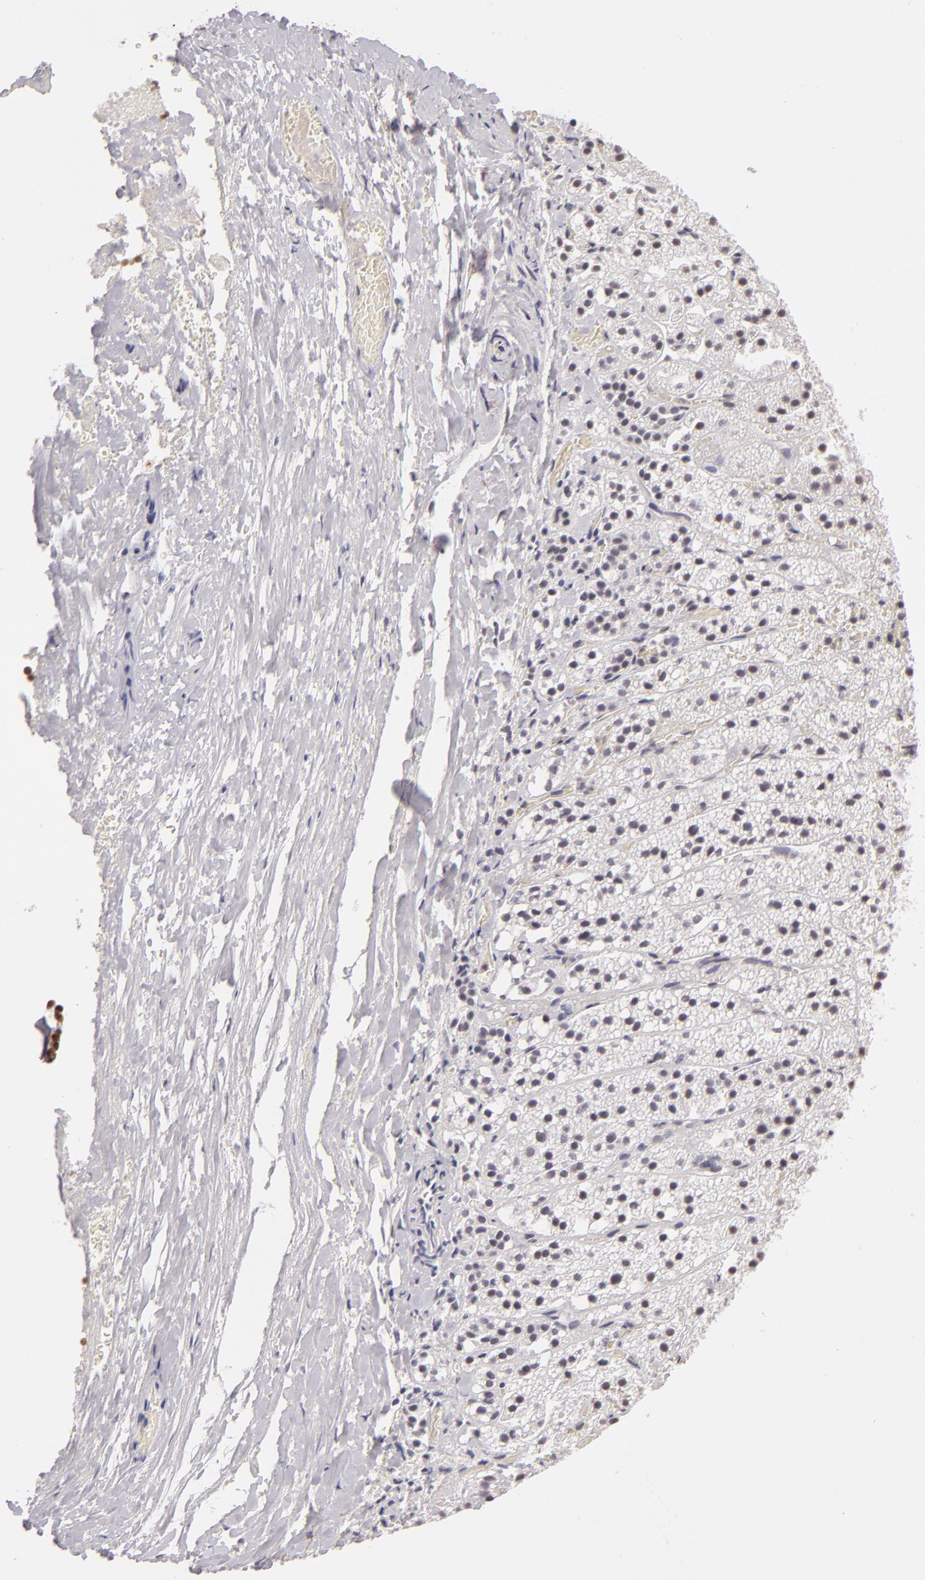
{"staining": {"intensity": "weak", "quantity": "<25%", "location": "nuclear"}, "tissue": "adrenal gland", "cell_type": "Glandular cells", "image_type": "normal", "snomed": [{"axis": "morphology", "description": "Normal tissue, NOS"}, {"axis": "topography", "description": "Adrenal gland"}], "caption": "Unremarkable adrenal gland was stained to show a protein in brown. There is no significant staining in glandular cells. (Stains: DAB immunohistochemistry (IHC) with hematoxylin counter stain, Microscopy: brightfield microscopy at high magnification).", "gene": "INTS6", "patient": {"sex": "female", "age": 44}}